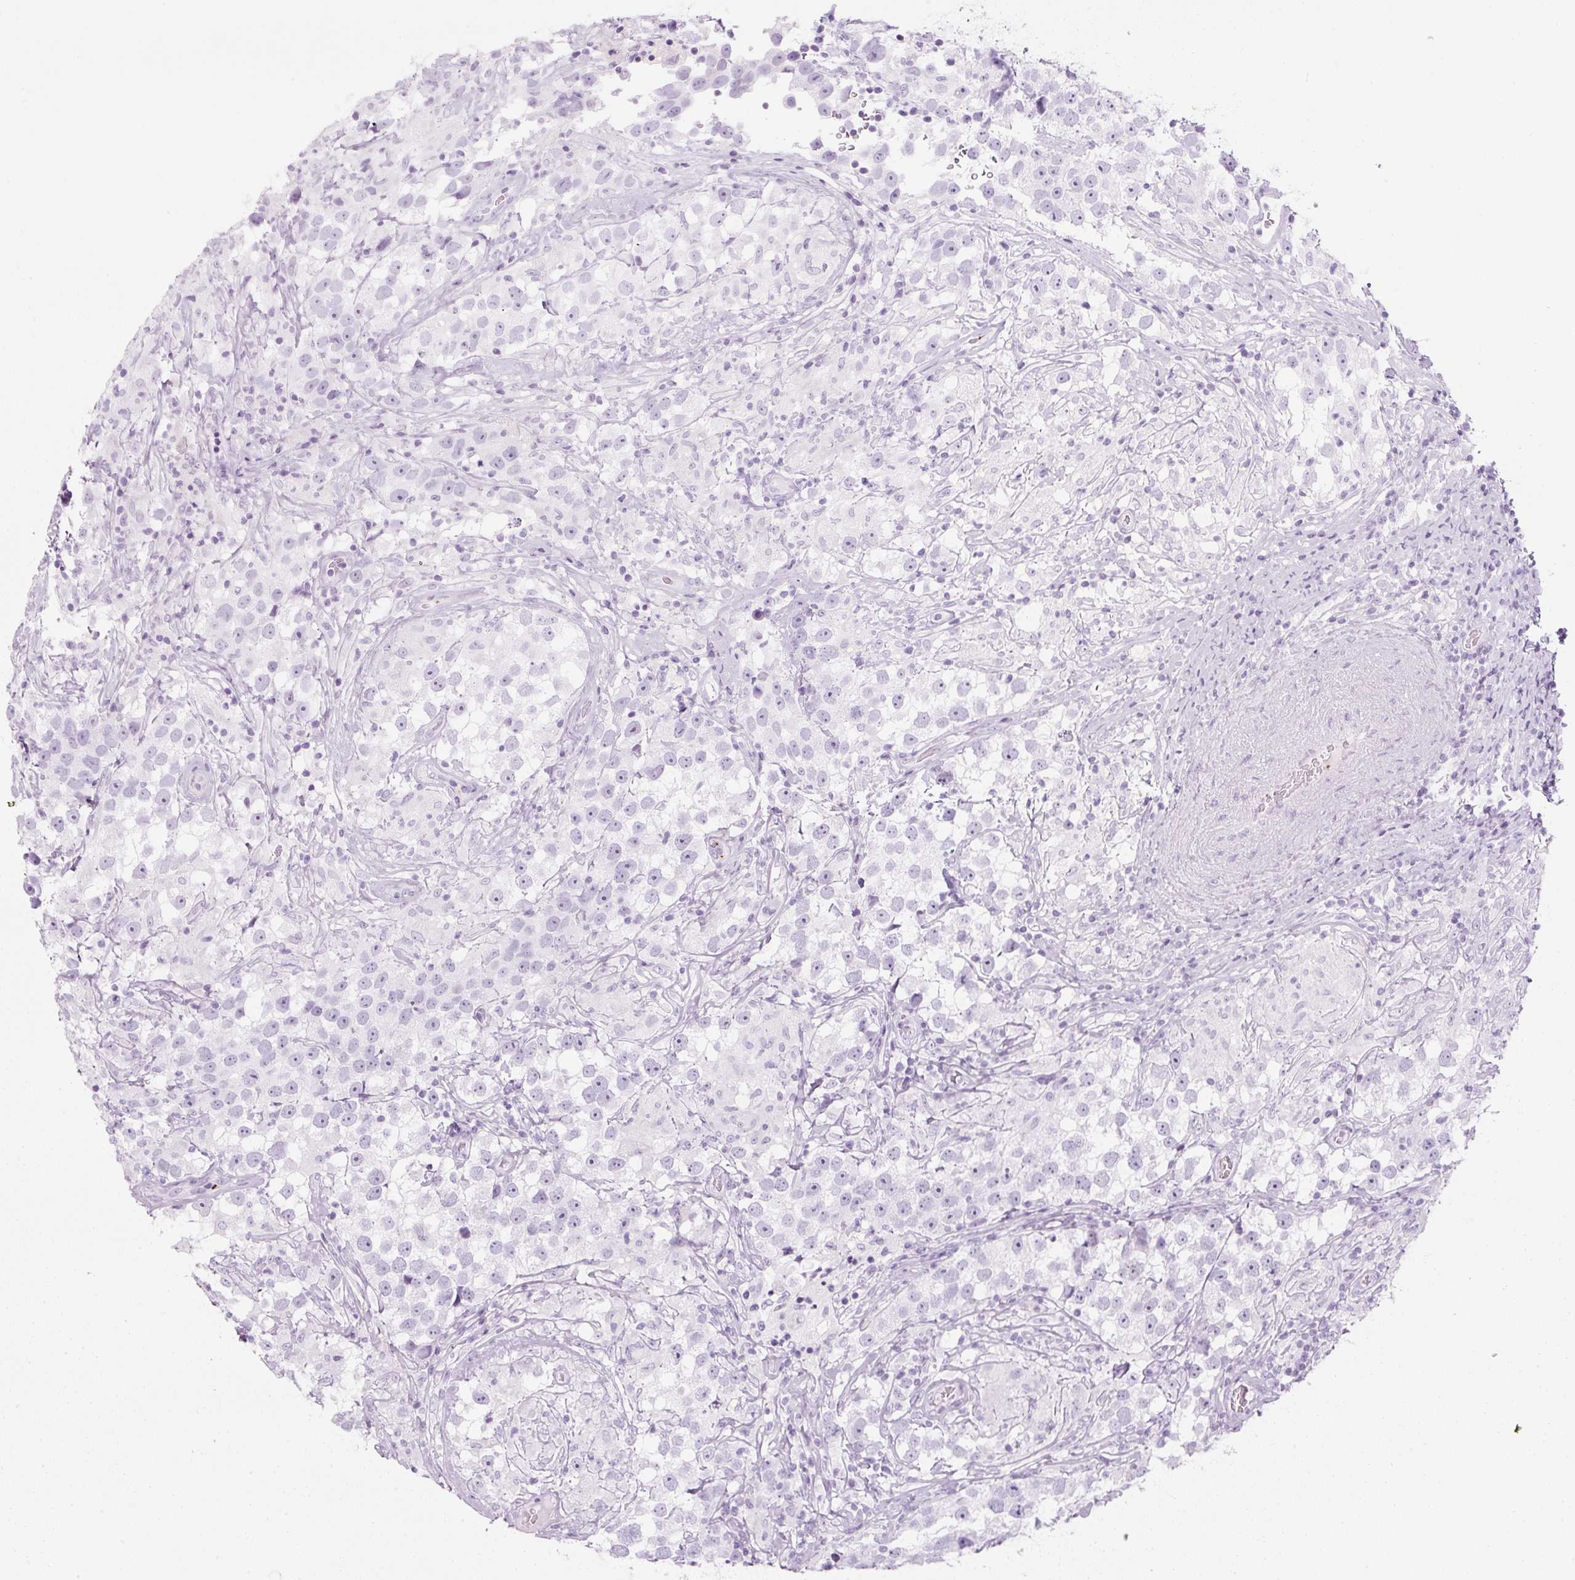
{"staining": {"intensity": "negative", "quantity": "none", "location": "none"}, "tissue": "testis cancer", "cell_type": "Tumor cells", "image_type": "cancer", "snomed": [{"axis": "morphology", "description": "Seminoma, NOS"}, {"axis": "topography", "description": "Testis"}], "caption": "DAB (3,3'-diaminobenzidine) immunohistochemical staining of seminoma (testis) displays no significant staining in tumor cells. (Stains: DAB IHC with hematoxylin counter stain, Microscopy: brightfield microscopy at high magnification).", "gene": "PF4V1", "patient": {"sex": "male", "age": 46}}